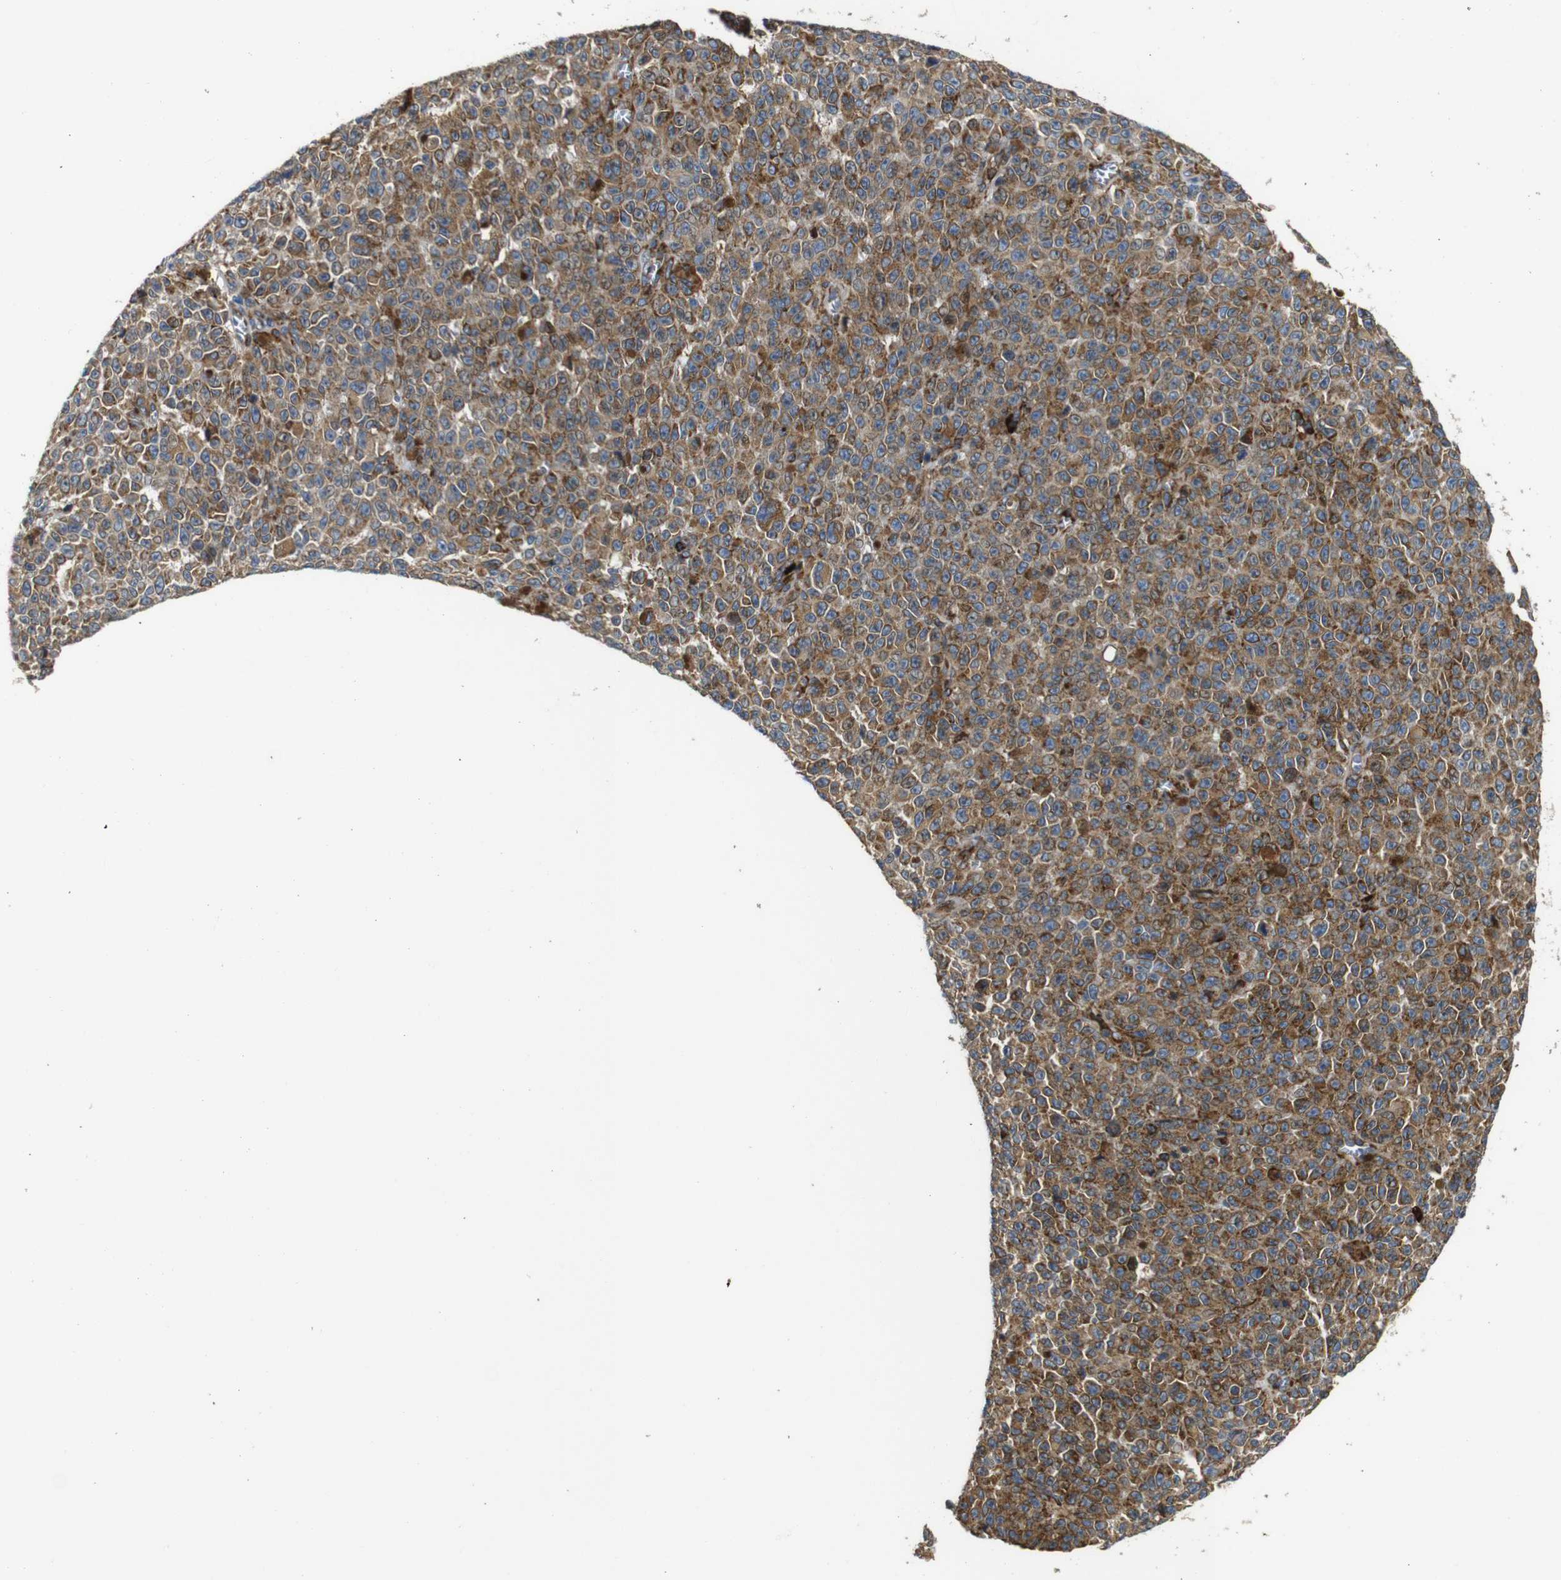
{"staining": {"intensity": "moderate", "quantity": ">75%", "location": "cytoplasmic/membranous"}, "tissue": "melanoma", "cell_type": "Tumor cells", "image_type": "cancer", "snomed": [{"axis": "morphology", "description": "Malignant melanoma, NOS"}, {"axis": "topography", "description": "Skin"}], "caption": "Brown immunohistochemical staining in human melanoma displays moderate cytoplasmic/membranous positivity in approximately >75% of tumor cells. (Brightfield microscopy of DAB IHC at high magnification).", "gene": "UBE2G2", "patient": {"sex": "female", "age": 82}}